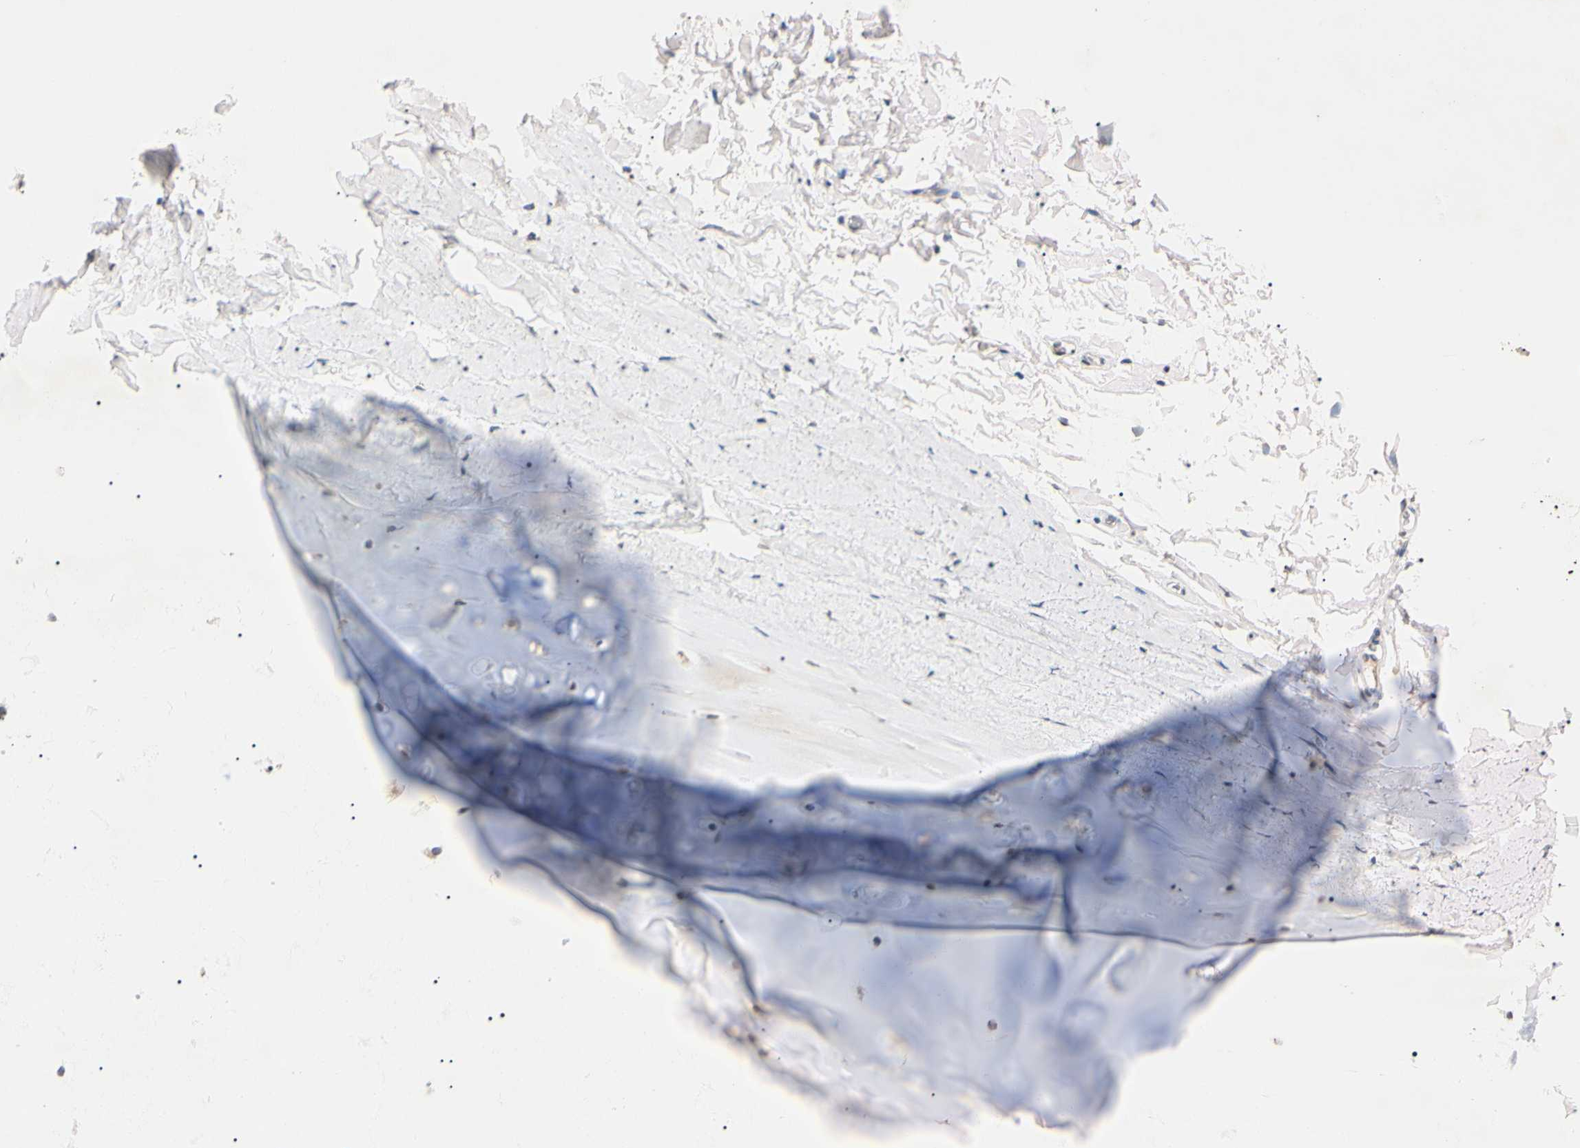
{"staining": {"intensity": "negative", "quantity": "none", "location": "none"}, "tissue": "adipose tissue", "cell_type": "Adipocytes", "image_type": "normal", "snomed": [{"axis": "morphology", "description": "Normal tissue, NOS"}, {"axis": "topography", "description": "Bronchus"}], "caption": "Immunohistochemistry (IHC) image of normal adipose tissue stained for a protein (brown), which reveals no staining in adipocytes.", "gene": "EPN1", "patient": {"sex": "female", "age": 73}}